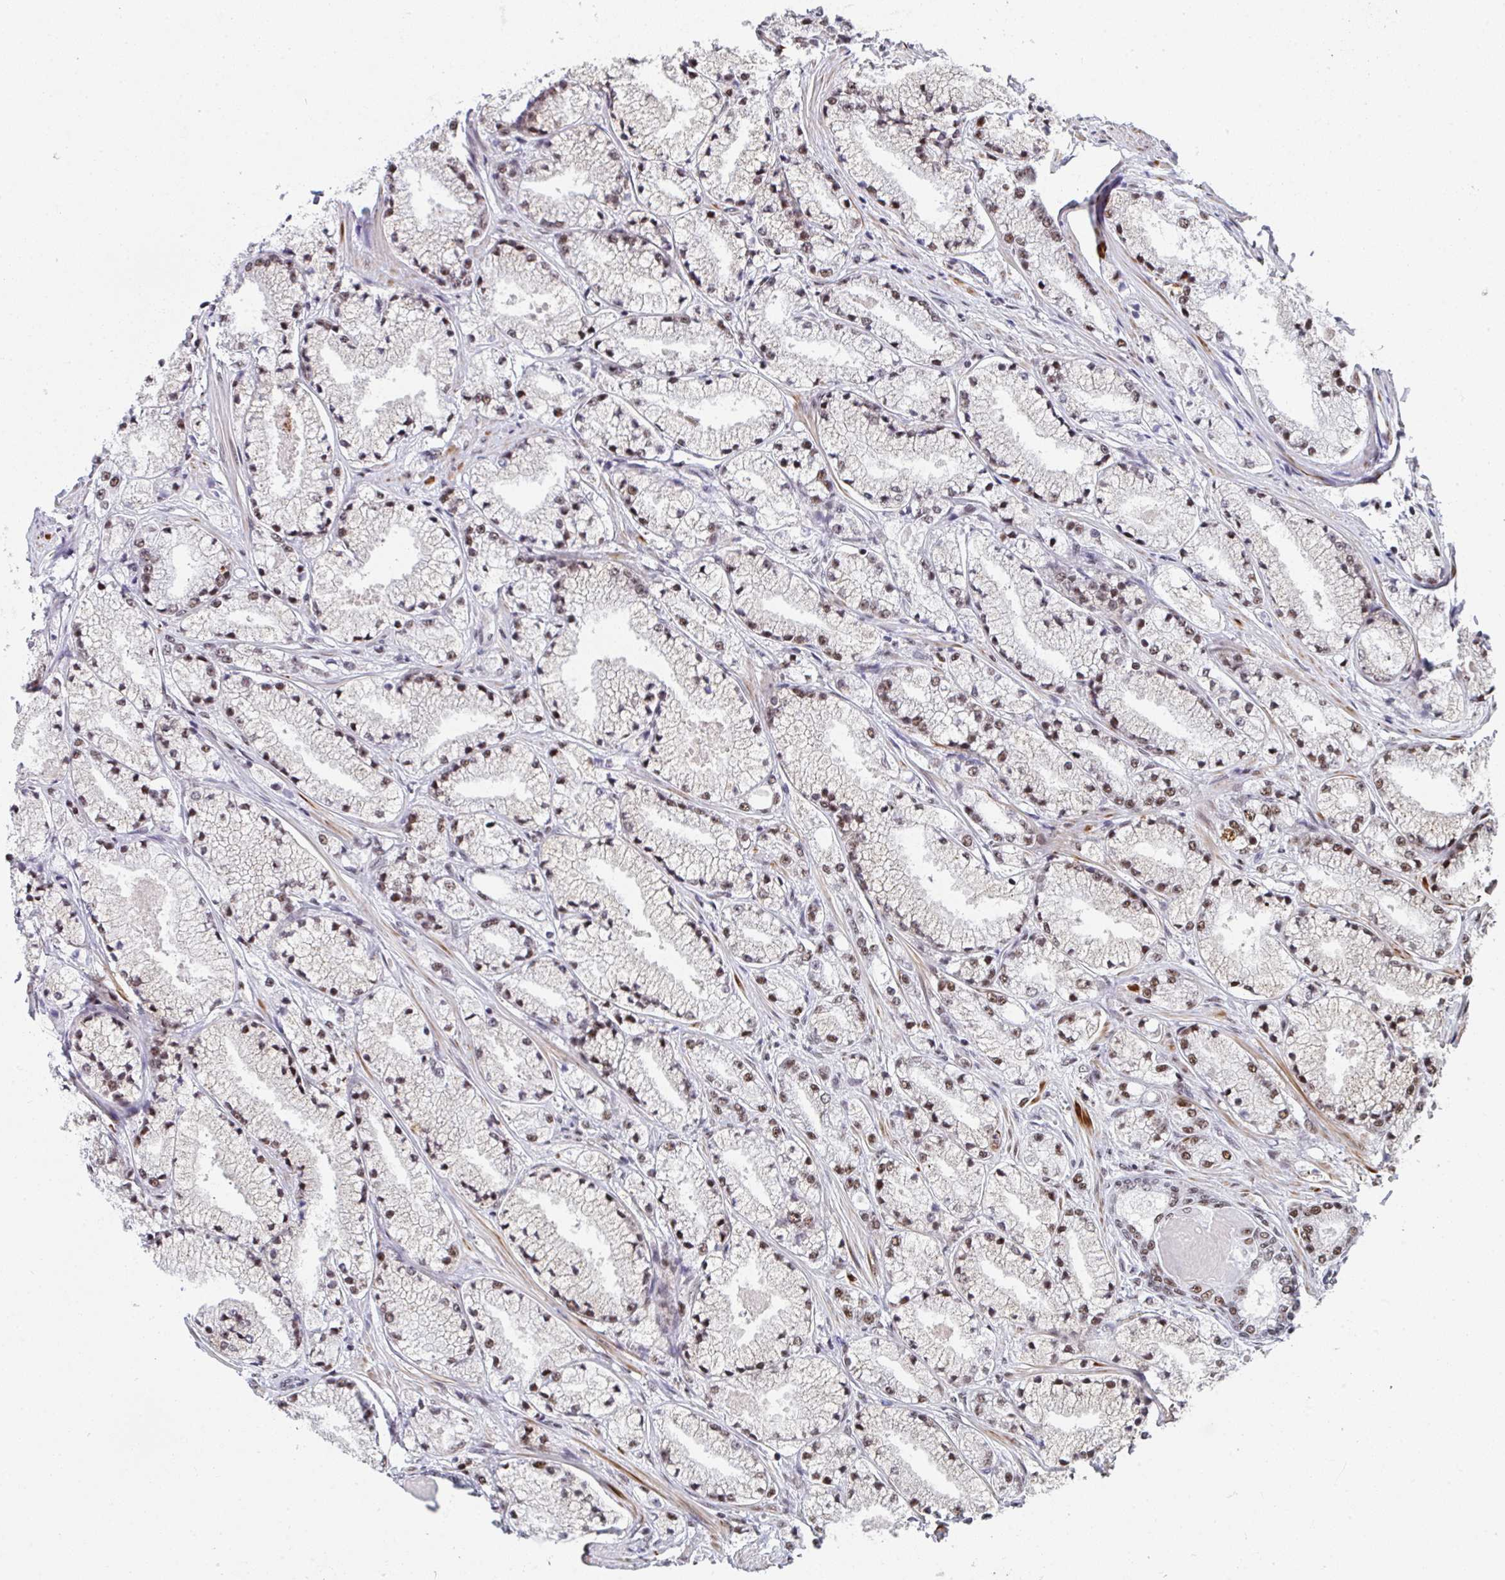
{"staining": {"intensity": "weak", "quantity": "25%-75%", "location": "nuclear"}, "tissue": "prostate cancer", "cell_type": "Tumor cells", "image_type": "cancer", "snomed": [{"axis": "morphology", "description": "Adenocarcinoma, High grade"}, {"axis": "topography", "description": "Prostate"}], "caption": "IHC of human prostate cancer exhibits low levels of weak nuclear positivity in about 25%-75% of tumor cells. (DAB (3,3'-diaminobenzidine) IHC, brown staining for protein, blue staining for nuclei).", "gene": "SNRNP70", "patient": {"sex": "male", "age": 63}}